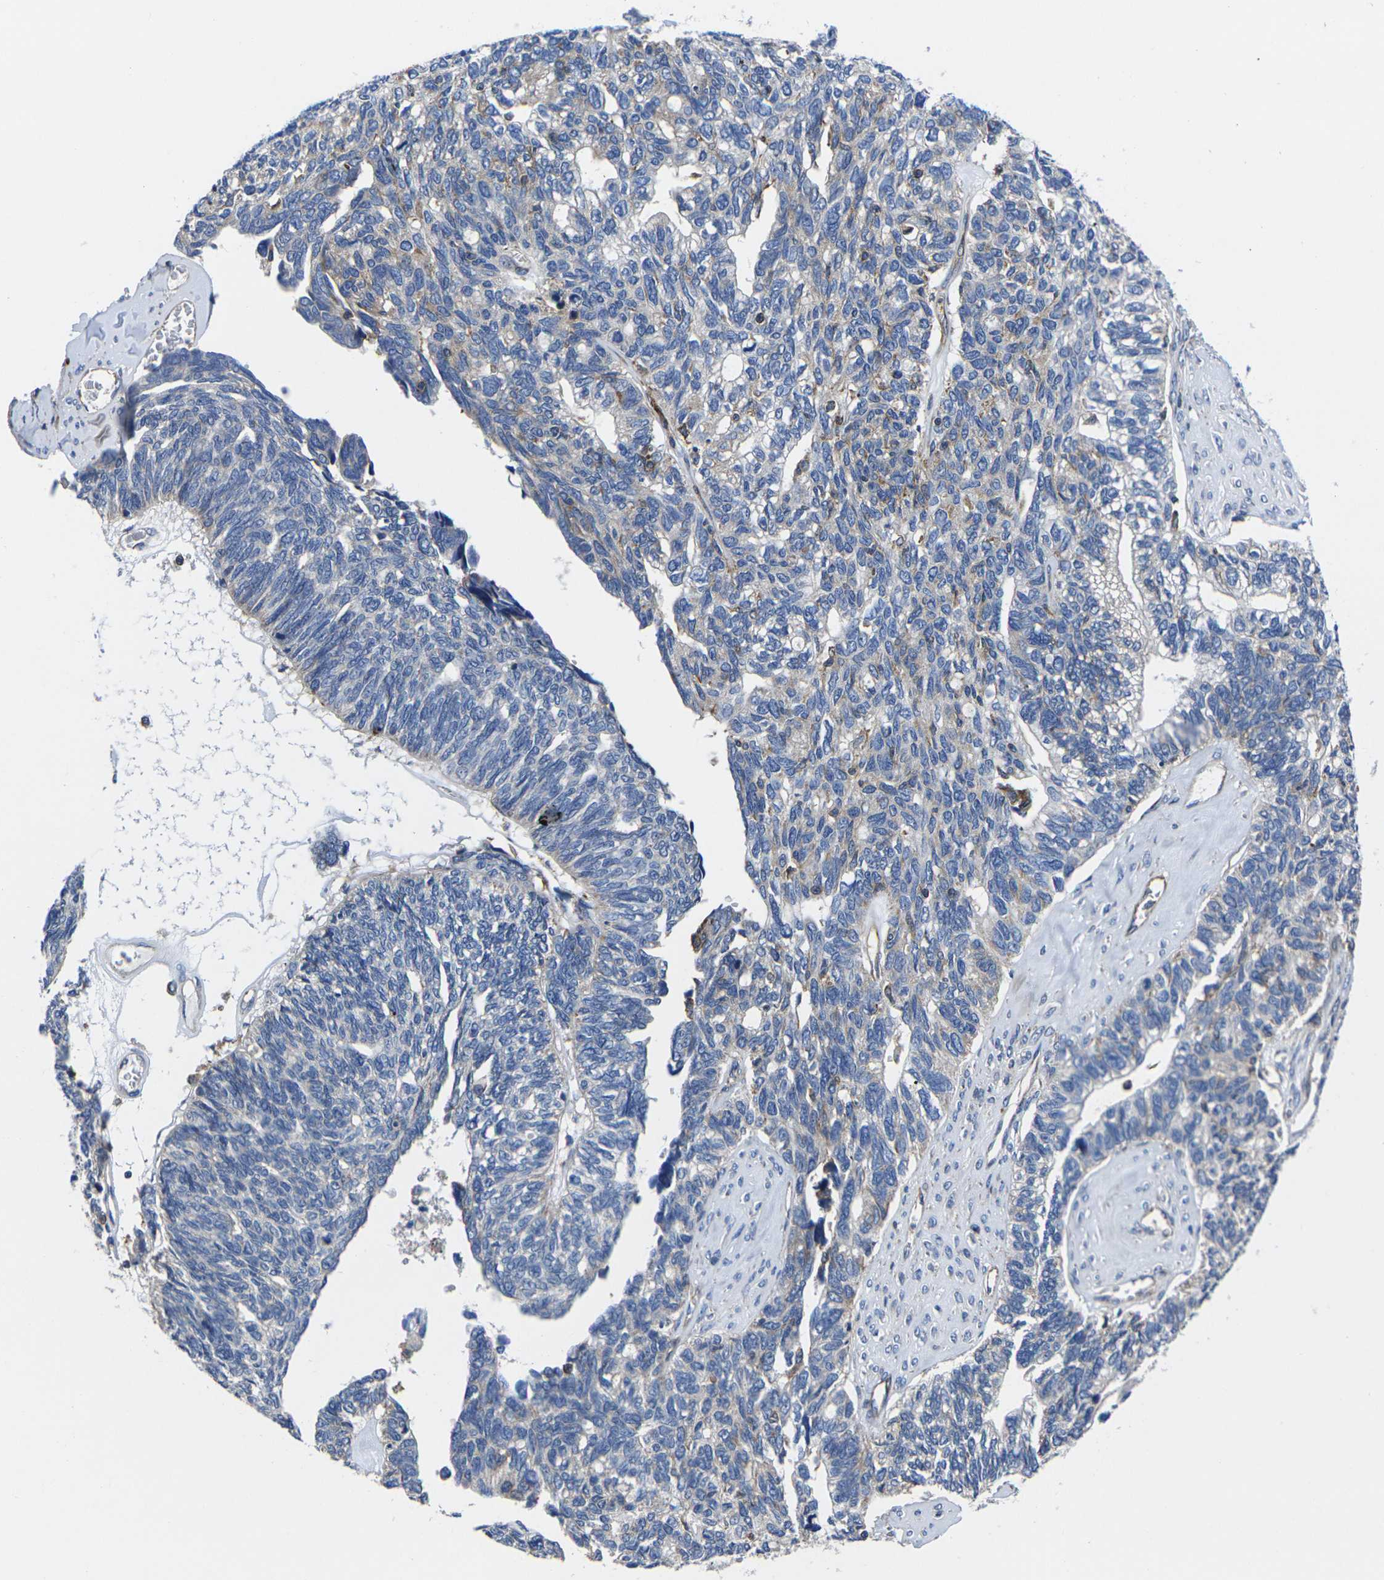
{"staining": {"intensity": "weak", "quantity": "<25%", "location": "cytoplasmic/membranous"}, "tissue": "ovarian cancer", "cell_type": "Tumor cells", "image_type": "cancer", "snomed": [{"axis": "morphology", "description": "Cystadenocarcinoma, serous, NOS"}, {"axis": "topography", "description": "Ovary"}], "caption": "This is a histopathology image of immunohistochemistry (IHC) staining of ovarian cancer, which shows no positivity in tumor cells.", "gene": "GPR4", "patient": {"sex": "female", "age": 79}}